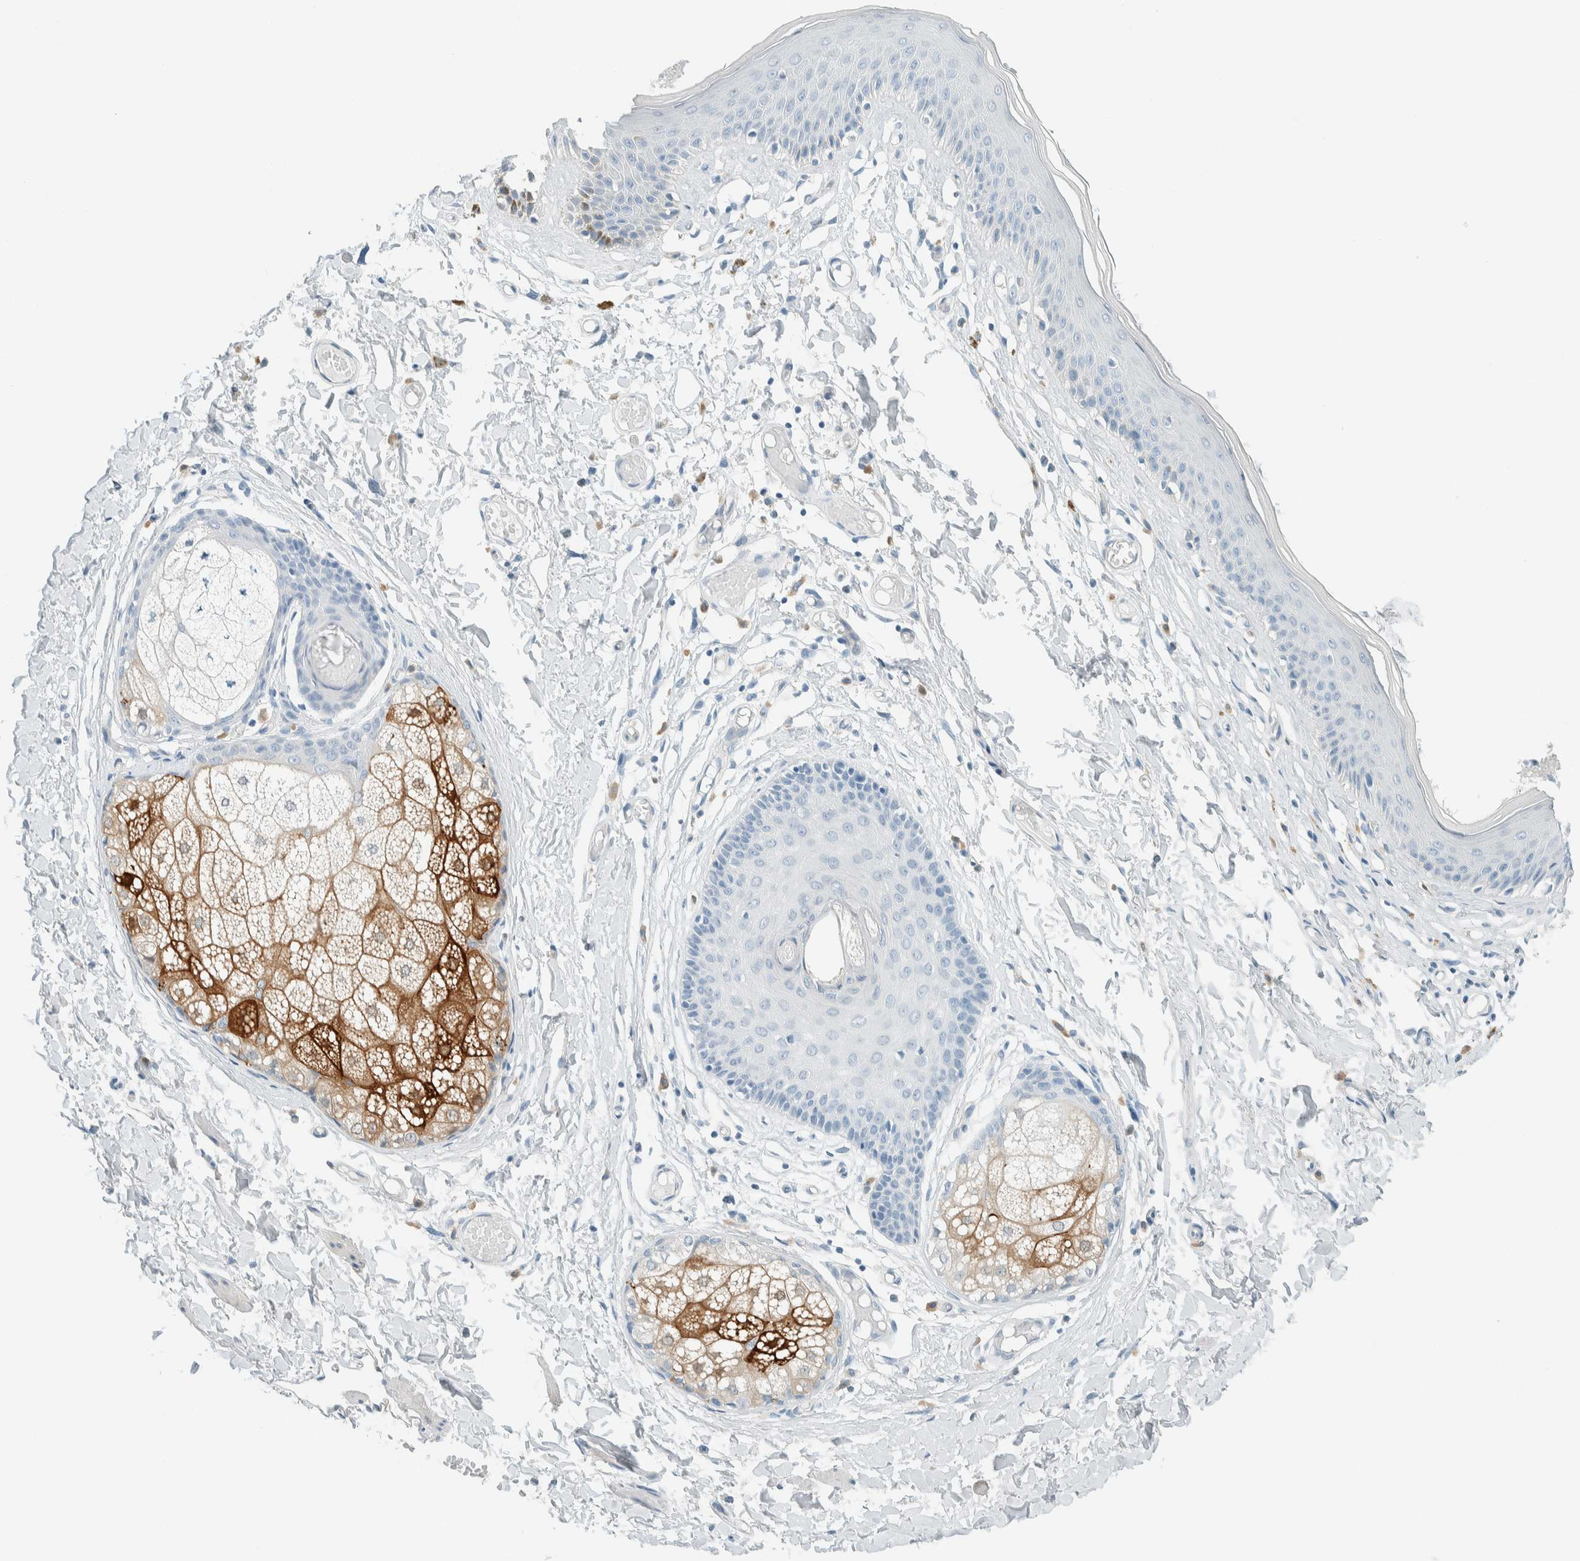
{"staining": {"intensity": "weak", "quantity": "<25%", "location": "cytoplasmic/membranous"}, "tissue": "skin", "cell_type": "Epidermal cells", "image_type": "normal", "snomed": [{"axis": "morphology", "description": "Normal tissue, NOS"}, {"axis": "topography", "description": "Vulva"}], "caption": "Immunohistochemistry (IHC) photomicrograph of benign human skin stained for a protein (brown), which exhibits no expression in epidermal cells. The staining is performed using DAB (3,3'-diaminobenzidine) brown chromogen with nuclei counter-stained in using hematoxylin.", "gene": "SLFN12", "patient": {"sex": "female", "age": 73}}